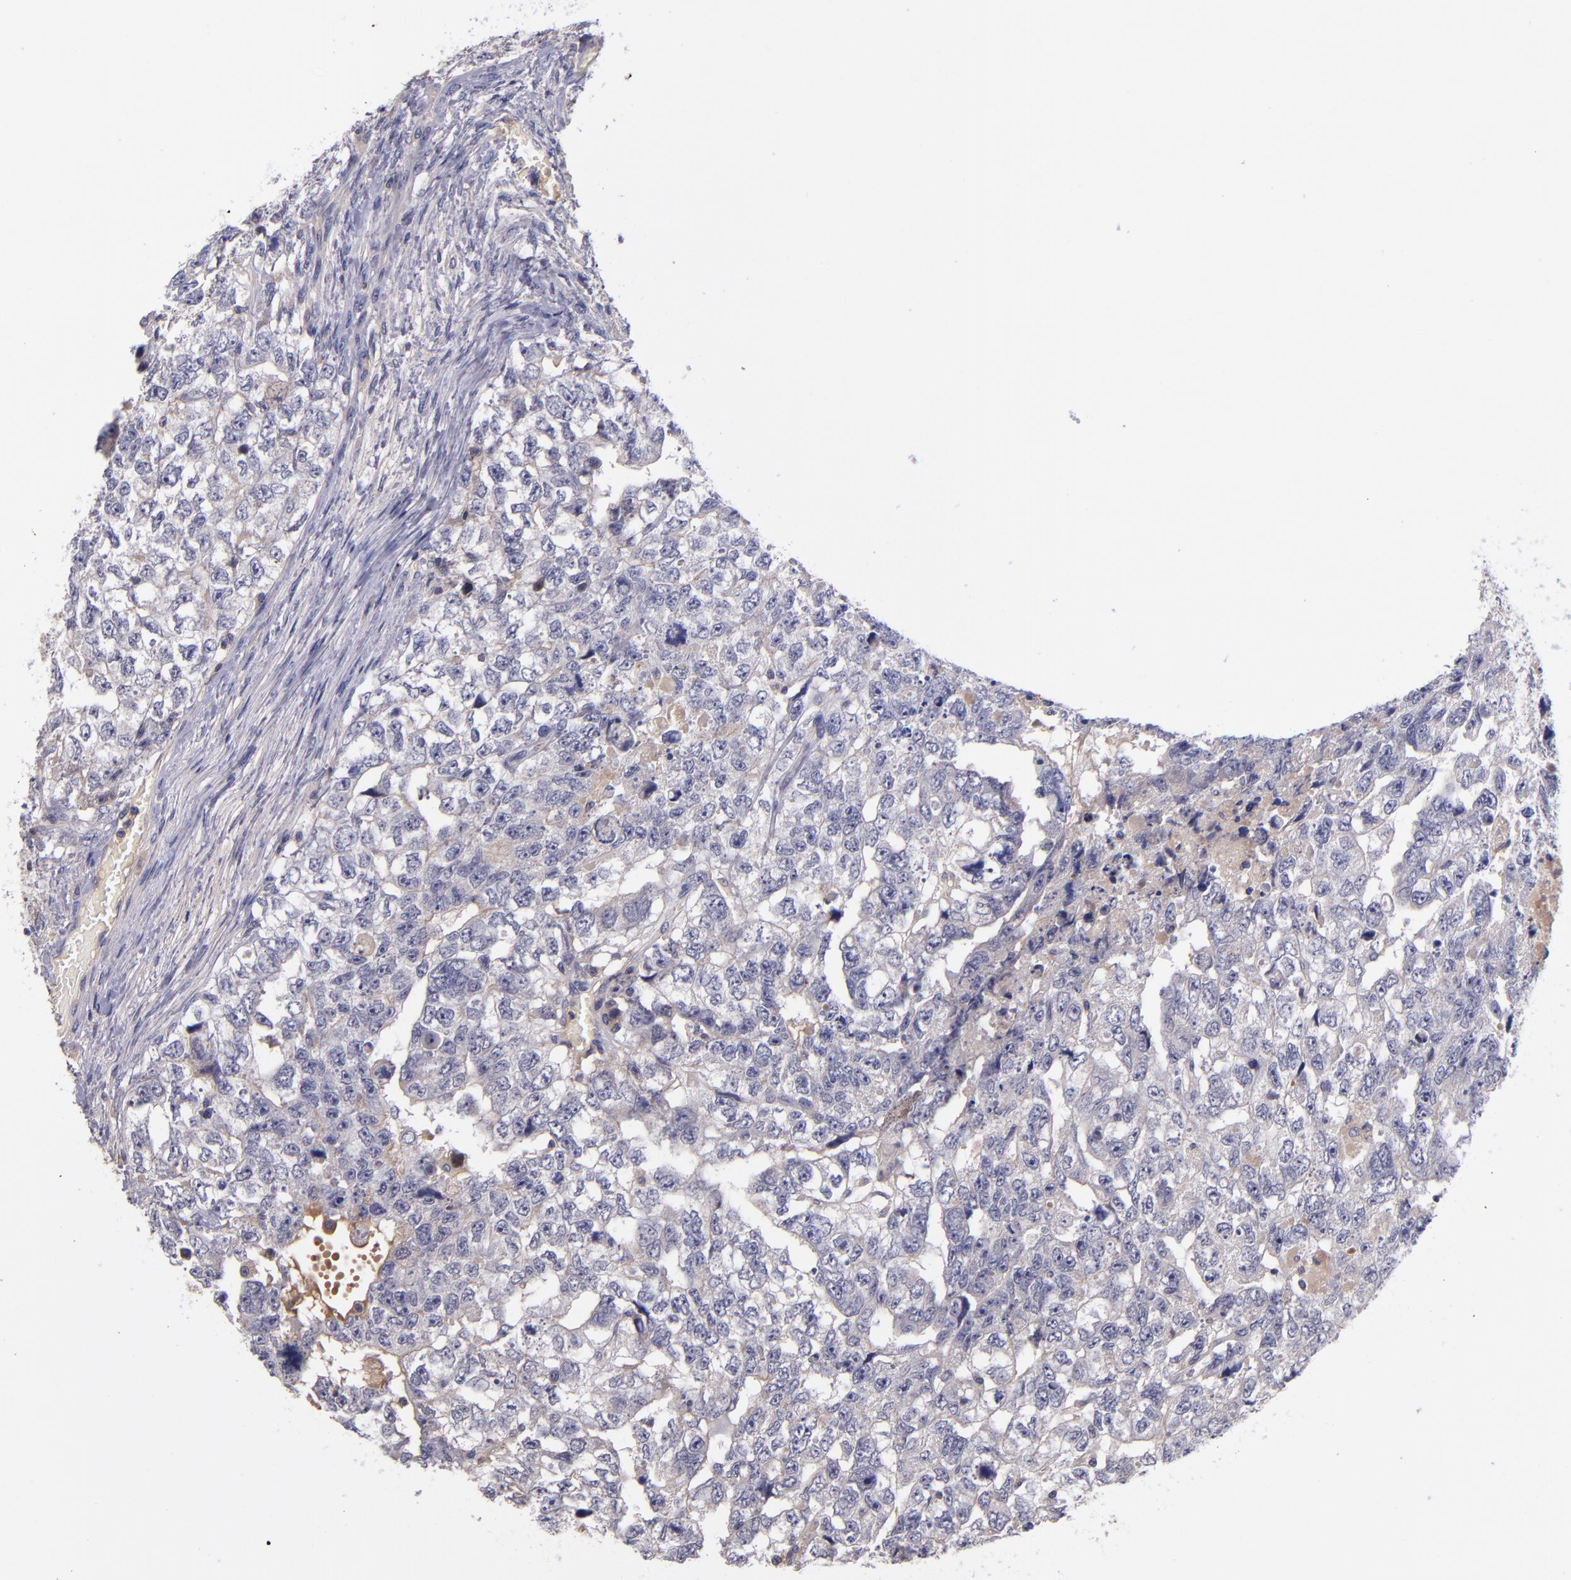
{"staining": {"intensity": "moderate", "quantity": ">75%", "location": "cytoplasmic/membranous"}, "tissue": "testis cancer", "cell_type": "Tumor cells", "image_type": "cancer", "snomed": [{"axis": "morphology", "description": "Carcinoma, Embryonal, NOS"}, {"axis": "topography", "description": "Testis"}], "caption": "Testis cancer was stained to show a protein in brown. There is medium levels of moderate cytoplasmic/membranous expression in about >75% of tumor cells. (DAB IHC with brightfield microscopy, high magnification).", "gene": "RBP4", "patient": {"sex": "male", "age": 36}}